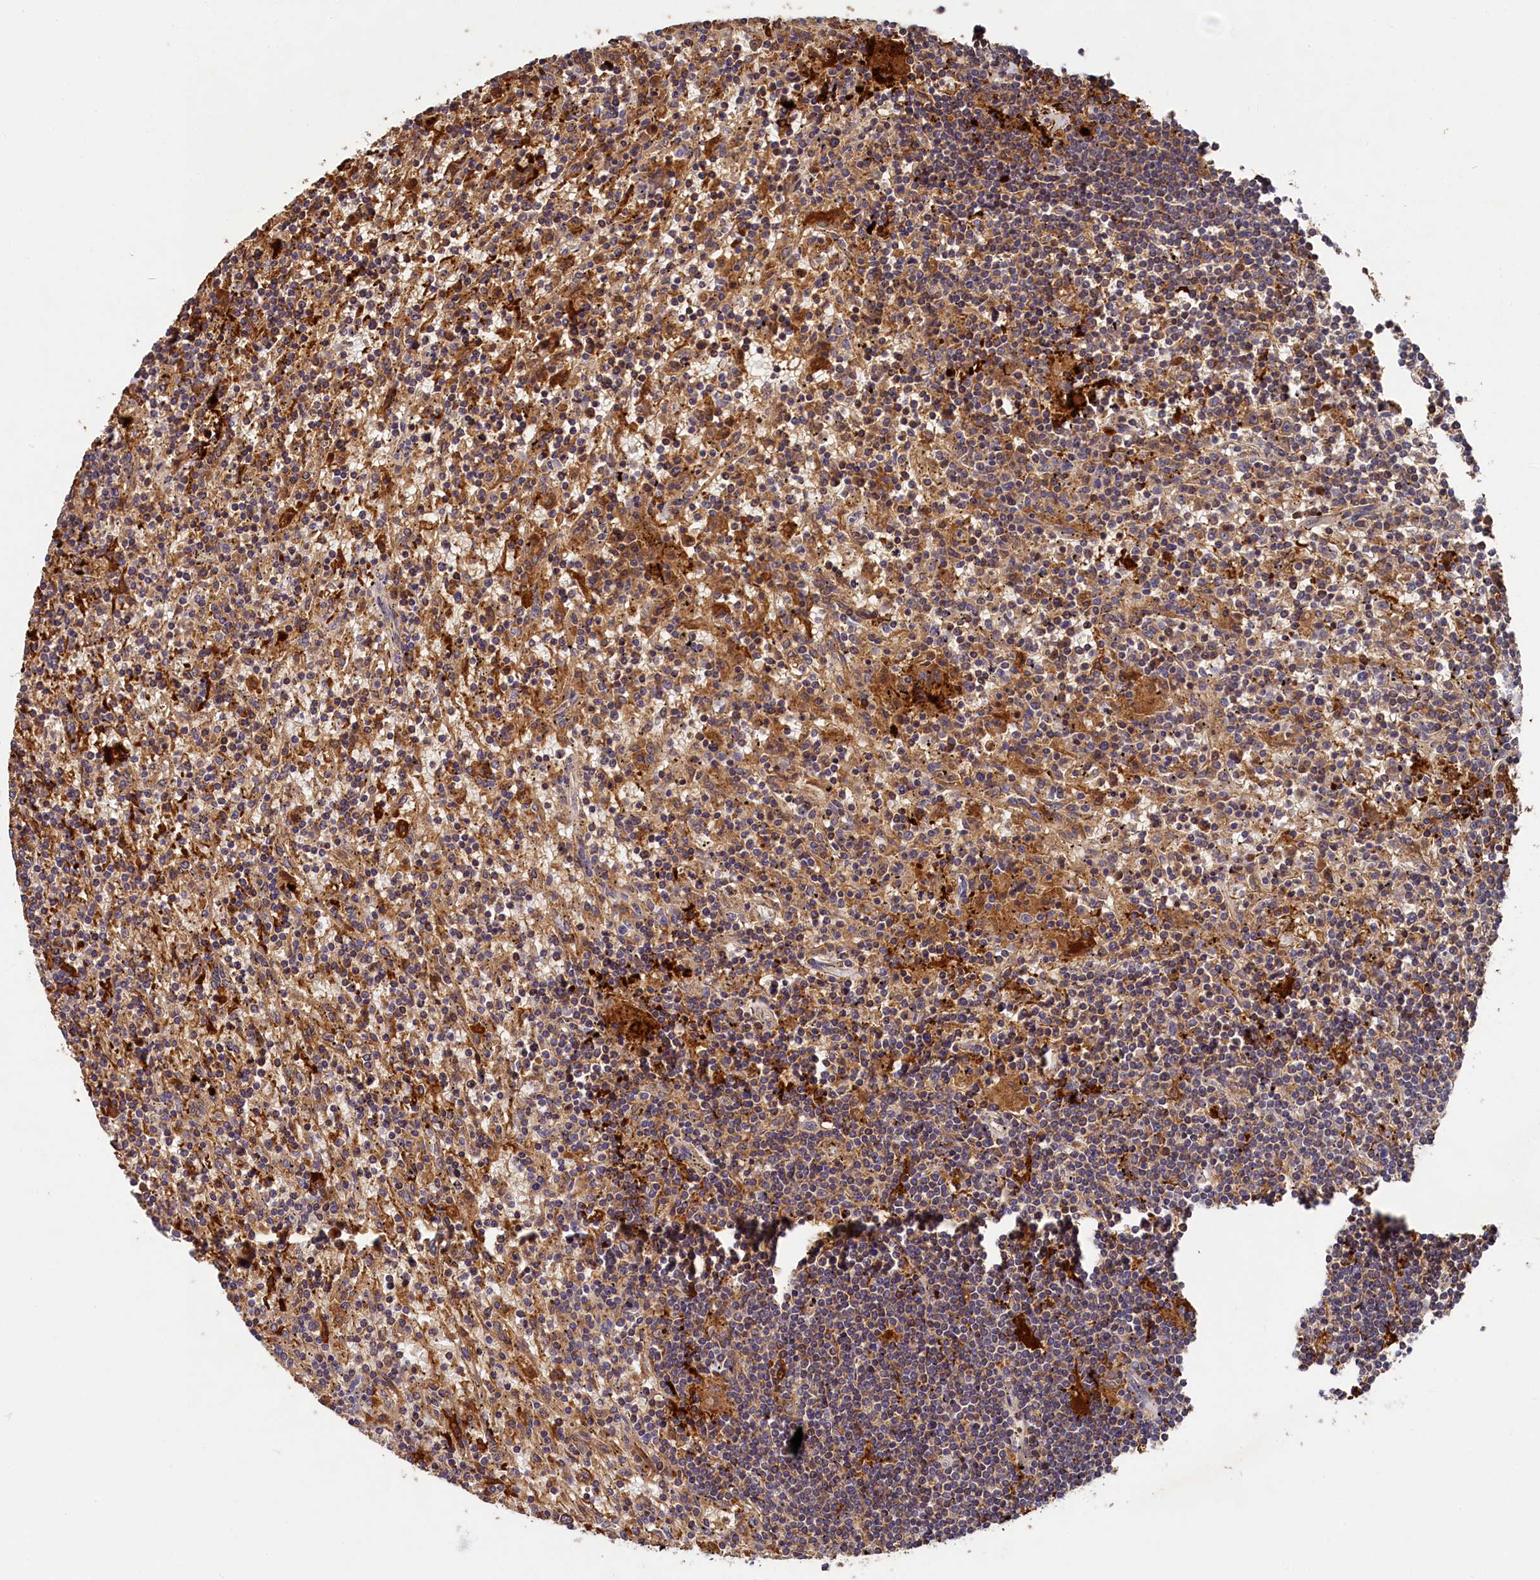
{"staining": {"intensity": "moderate", "quantity": "25%-75%", "location": "cytoplasmic/membranous"}, "tissue": "lymphoma", "cell_type": "Tumor cells", "image_type": "cancer", "snomed": [{"axis": "morphology", "description": "Malignant lymphoma, non-Hodgkin's type, Low grade"}, {"axis": "topography", "description": "Spleen"}], "caption": "Malignant lymphoma, non-Hodgkin's type (low-grade) stained with a brown dye exhibits moderate cytoplasmic/membranous positive positivity in about 25%-75% of tumor cells.", "gene": "SEC31B", "patient": {"sex": "male", "age": 76}}